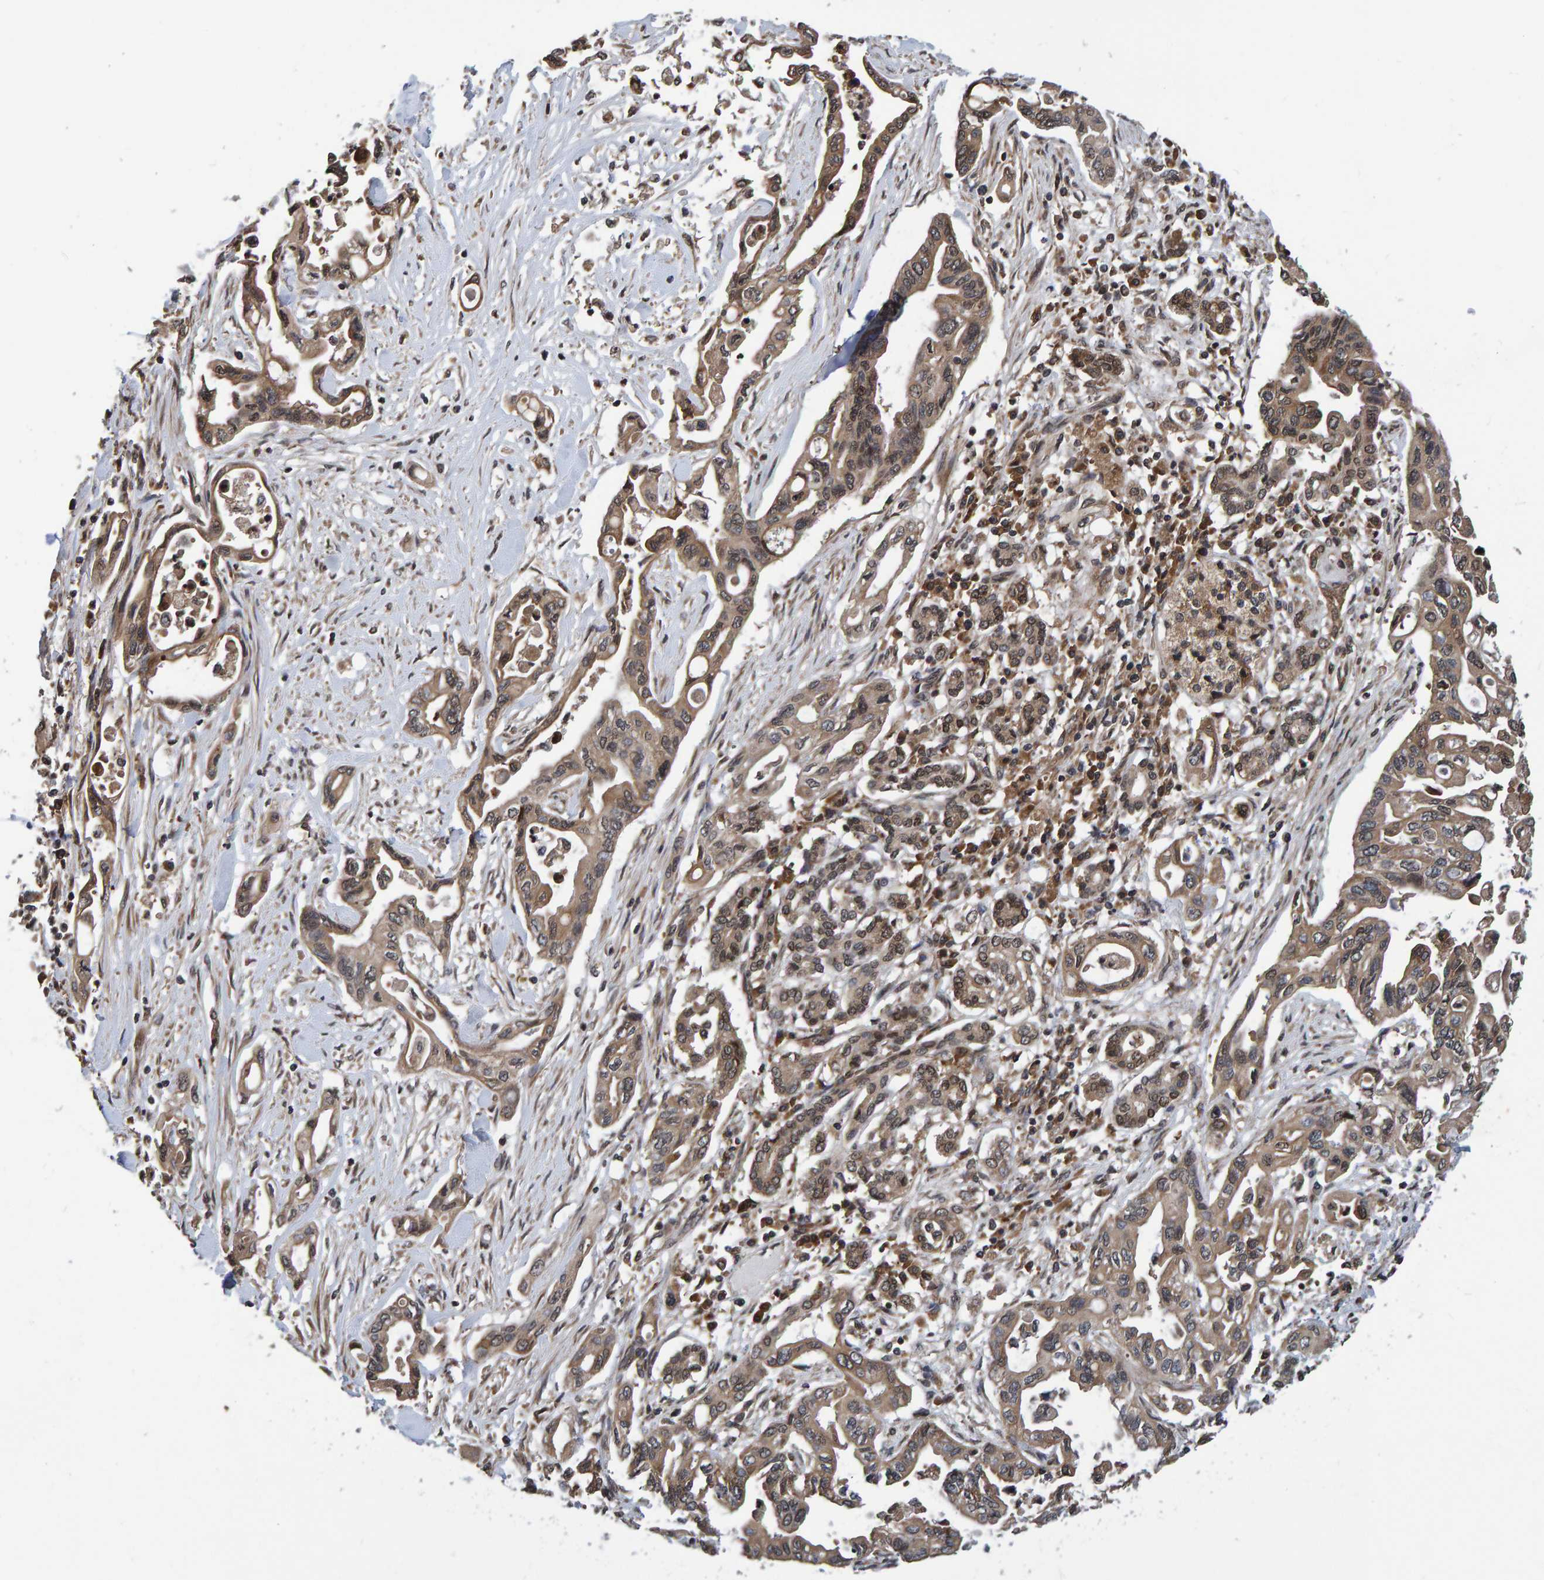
{"staining": {"intensity": "moderate", "quantity": ">75%", "location": "cytoplasmic/membranous"}, "tissue": "pancreatic cancer", "cell_type": "Tumor cells", "image_type": "cancer", "snomed": [{"axis": "morphology", "description": "Adenocarcinoma, NOS"}, {"axis": "topography", "description": "Pancreas"}], "caption": "Protein staining of pancreatic cancer (adenocarcinoma) tissue demonstrates moderate cytoplasmic/membranous staining in about >75% of tumor cells. (DAB (3,3'-diaminobenzidine) IHC, brown staining for protein, blue staining for nuclei).", "gene": "GAB2", "patient": {"sex": "female", "age": 57}}